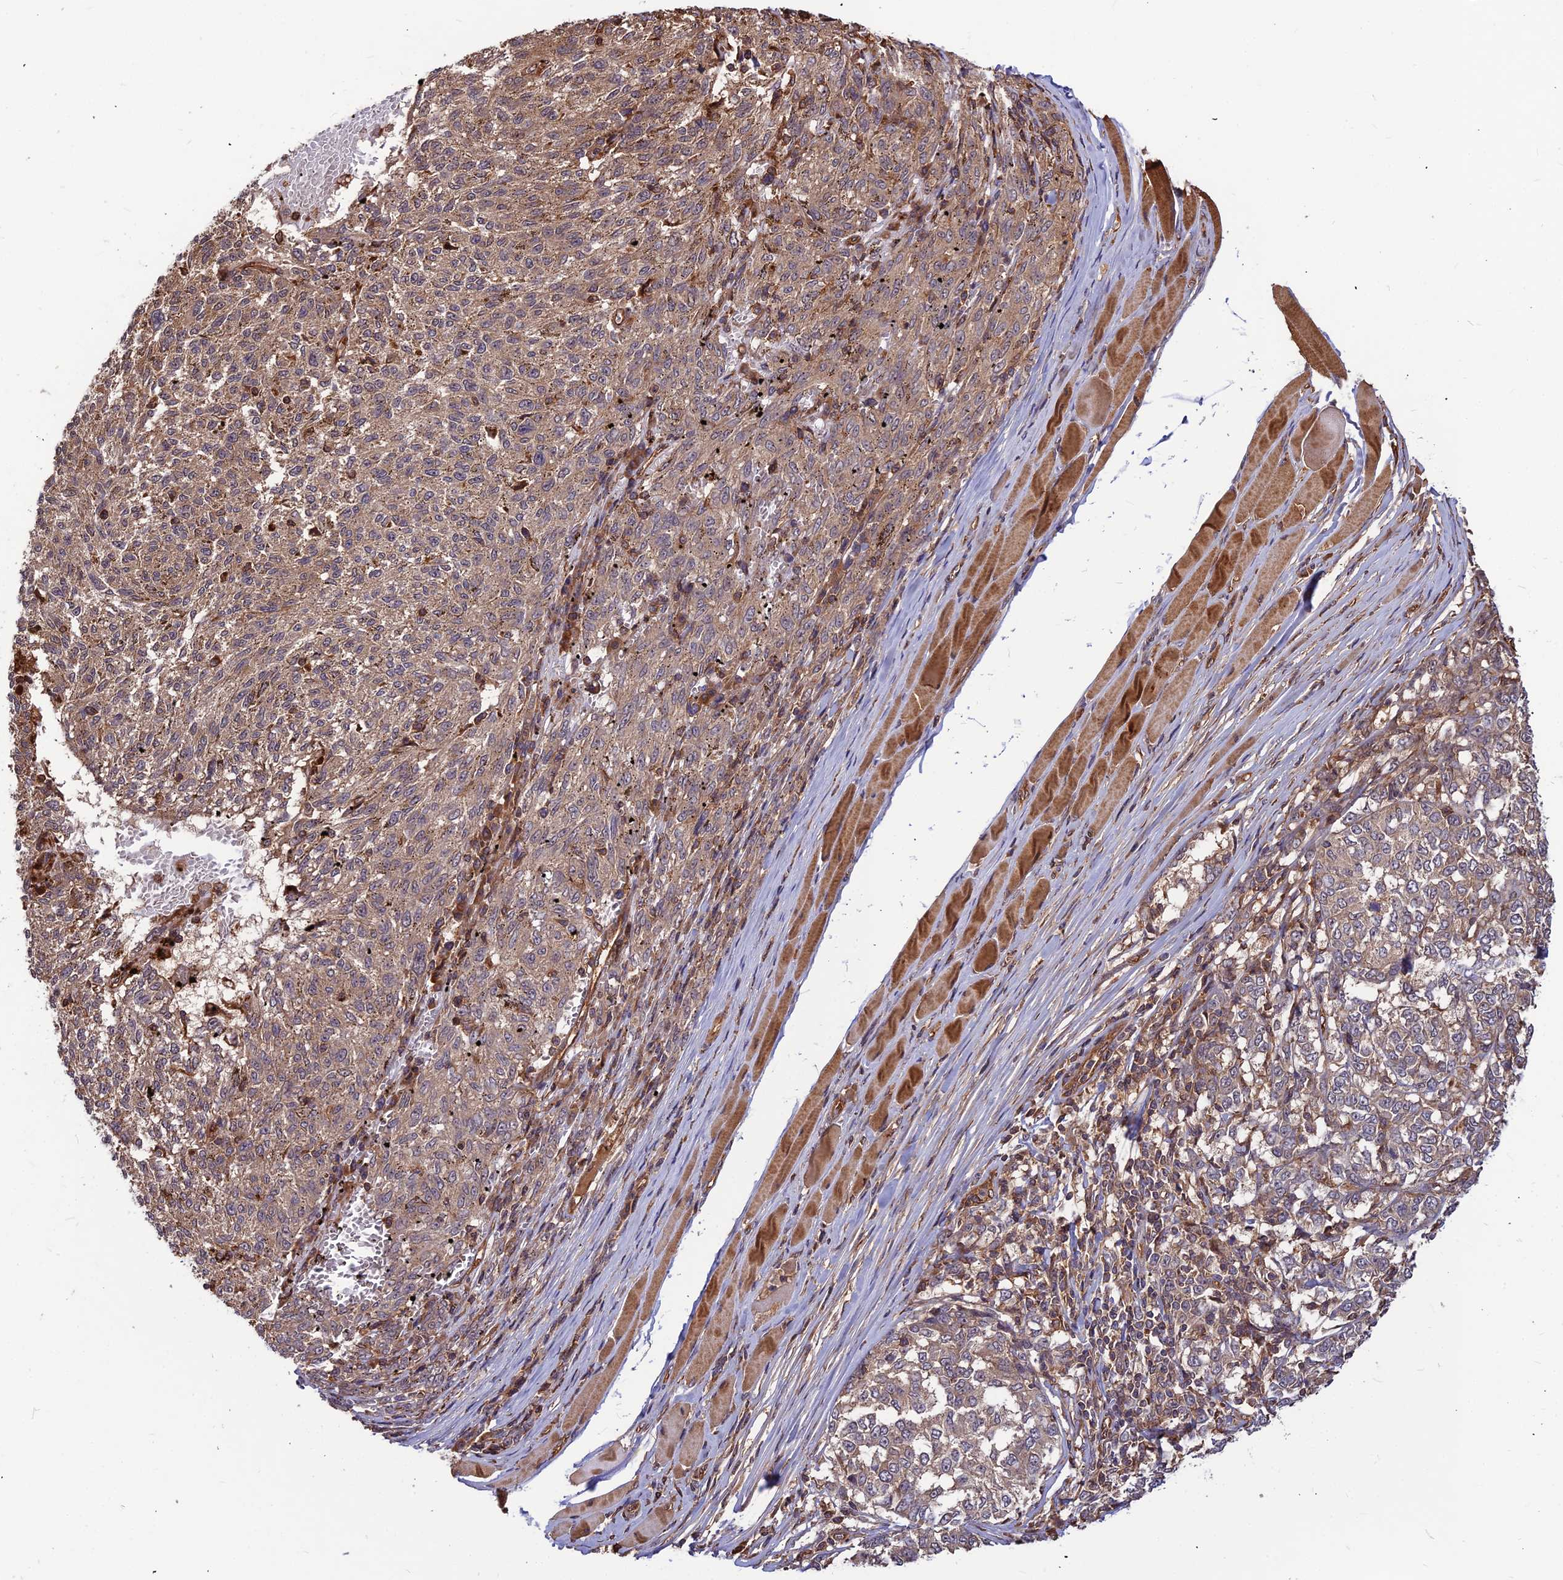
{"staining": {"intensity": "weak", "quantity": ">75%", "location": "cytoplasmic/membranous"}, "tissue": "melanoma", "cell_type": "Tumor cells", "image_type": "cancer", "snomed": [{"axis": "morphology", "description": "Malignant melanoma, NOS"}, {"axis": "topography", "description": "Skin"}], "caption": "A histopathology image of human malignant melanoma stained for a protein exhibits weak cytoplasmic/membranous brown staining in tumor cells.", "gene": "ZNF467", "patient": {"sex": "female", "age": 72}}